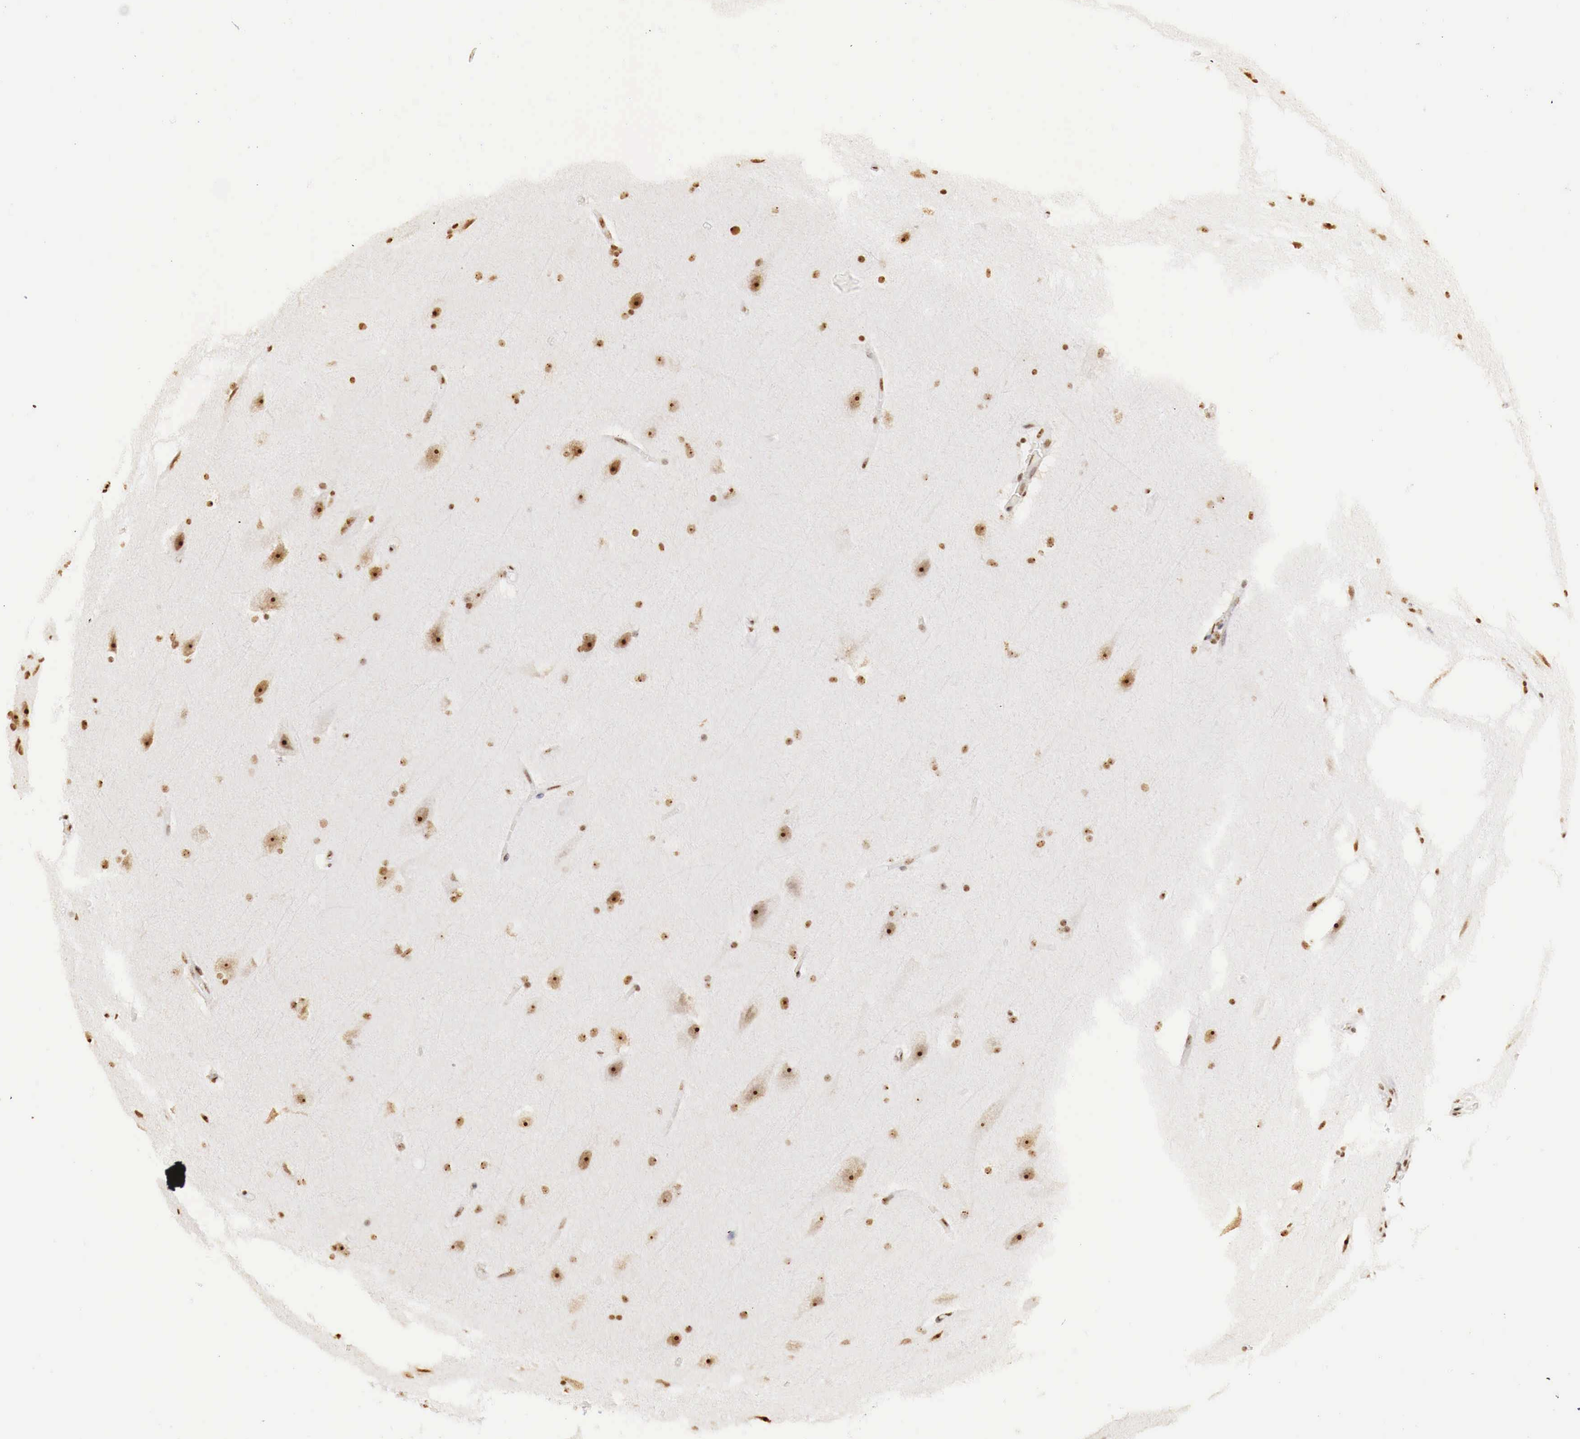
{"staining": {"intensity": "moderate", "quantity": ">75%", "location": "nuclear"}, "tissue": "cerebral cortex", "cell_type": "Endothelial cells", "image_type": "normal", "snomed": [{"axis": "morphology", "description": "Normal tissue, NOS"}, {"axis": "topography", "description": "Cerebral cortex"}, {"axis": "topography", "description": "Hippocampus"}], "caption": "This is an image of IHC staining of unremarkable cerebral cortex, which shows moderate positivity in the nuclear of endothelial cells.", "gene": "DKC1", "patient": {"sex": "female", "age": 19}}